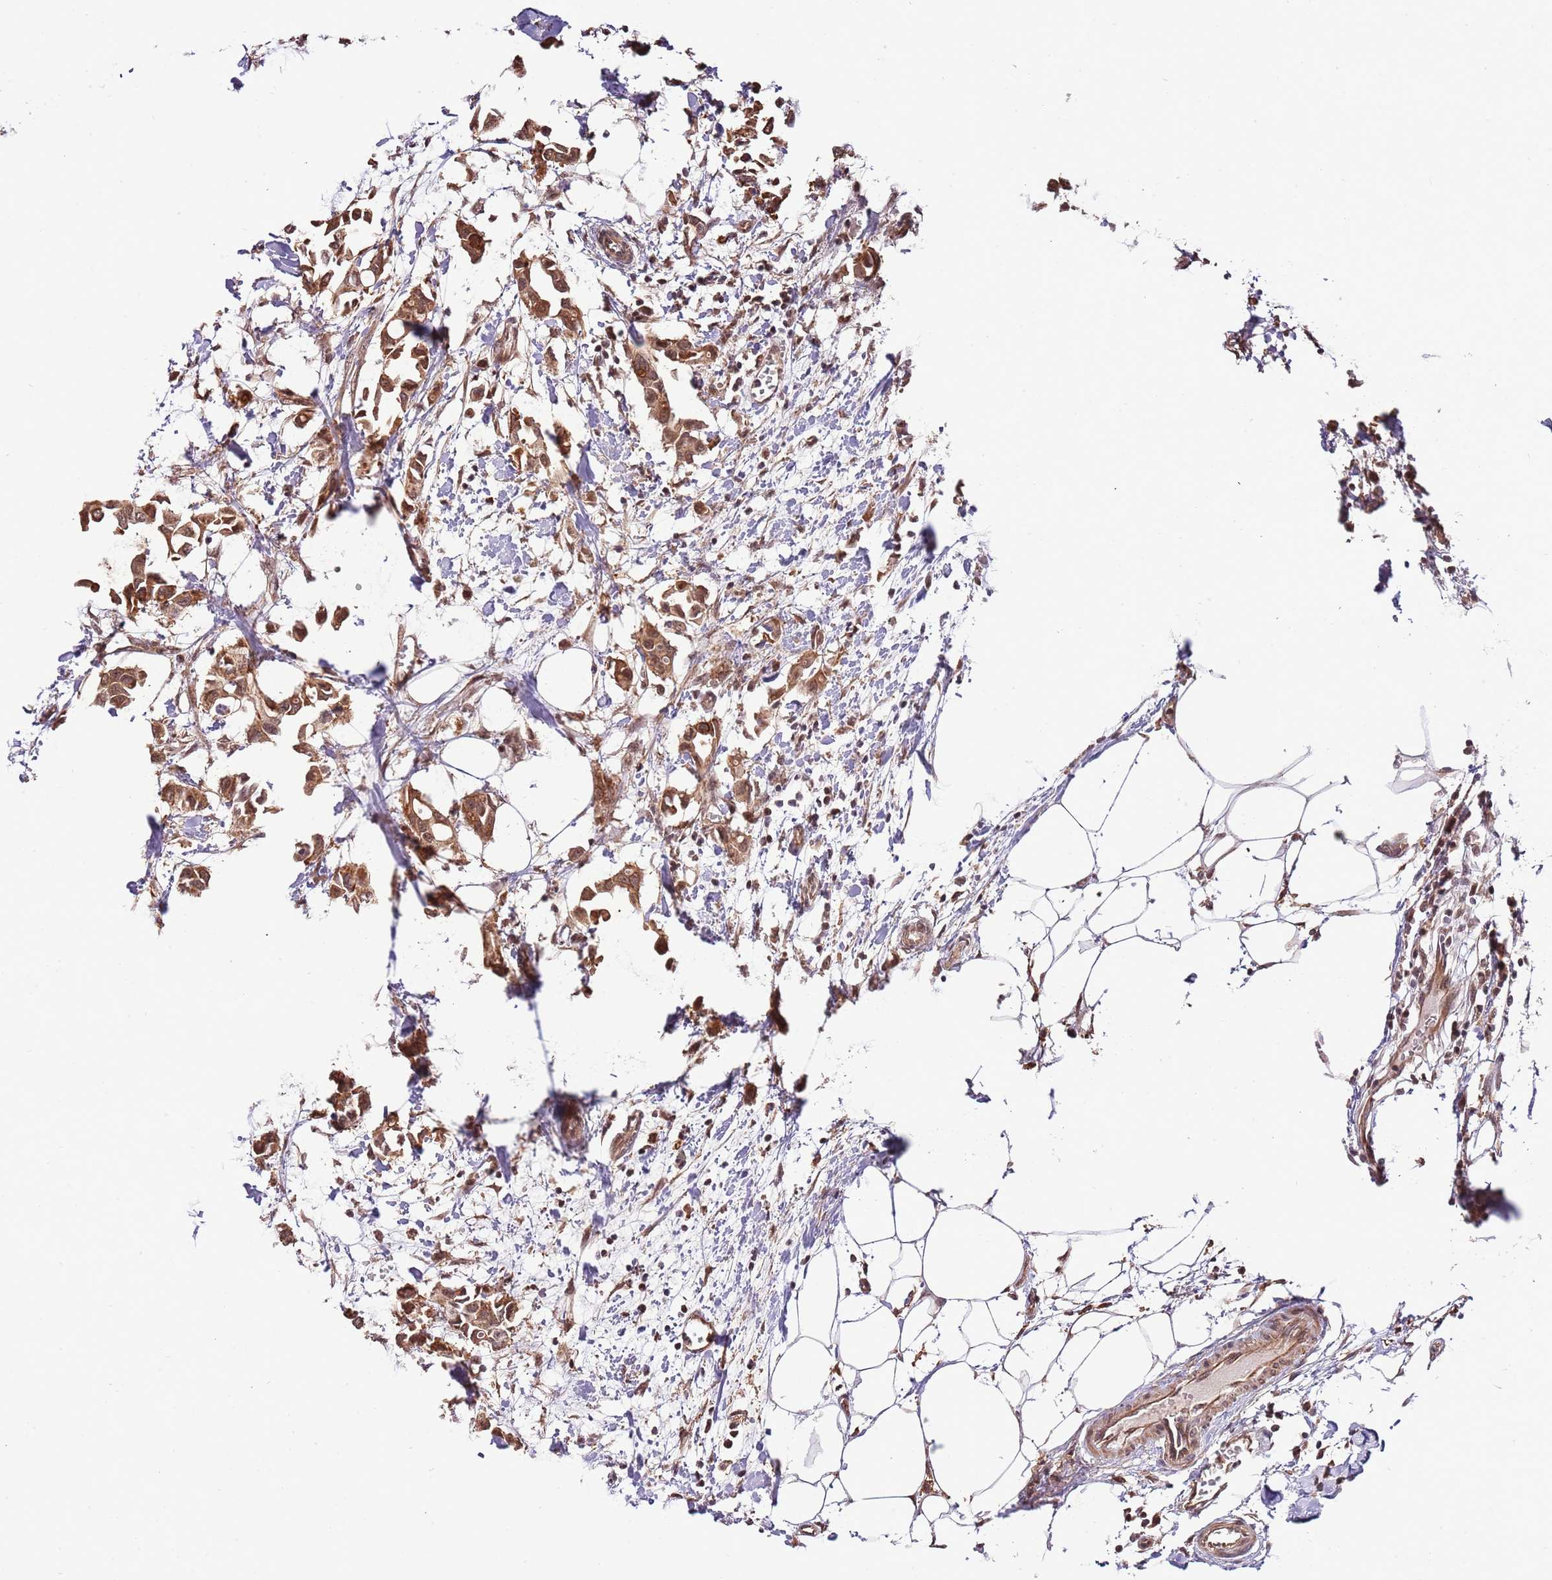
{"staining": {"intensity": "strong", "quantity": ">75%", "location": "cytoplasmic/membranous,nuclear"}, "tissue": "breast cancer", "cell_type": "Tumor cells", "image_type": "cancer", "snomed": [{"axis": "morphology", "description": "Duct carcinoma"}, {"axis": "topography", "description": "Breast"}], "caption": "A photomicrograph of human breast cancer stained for a protein shows strong cytoplasmic/membranous and nuclear brown staining in tumor cells.", "gene": "RIF1", "patient": {"sex": "female", "age": 41}}